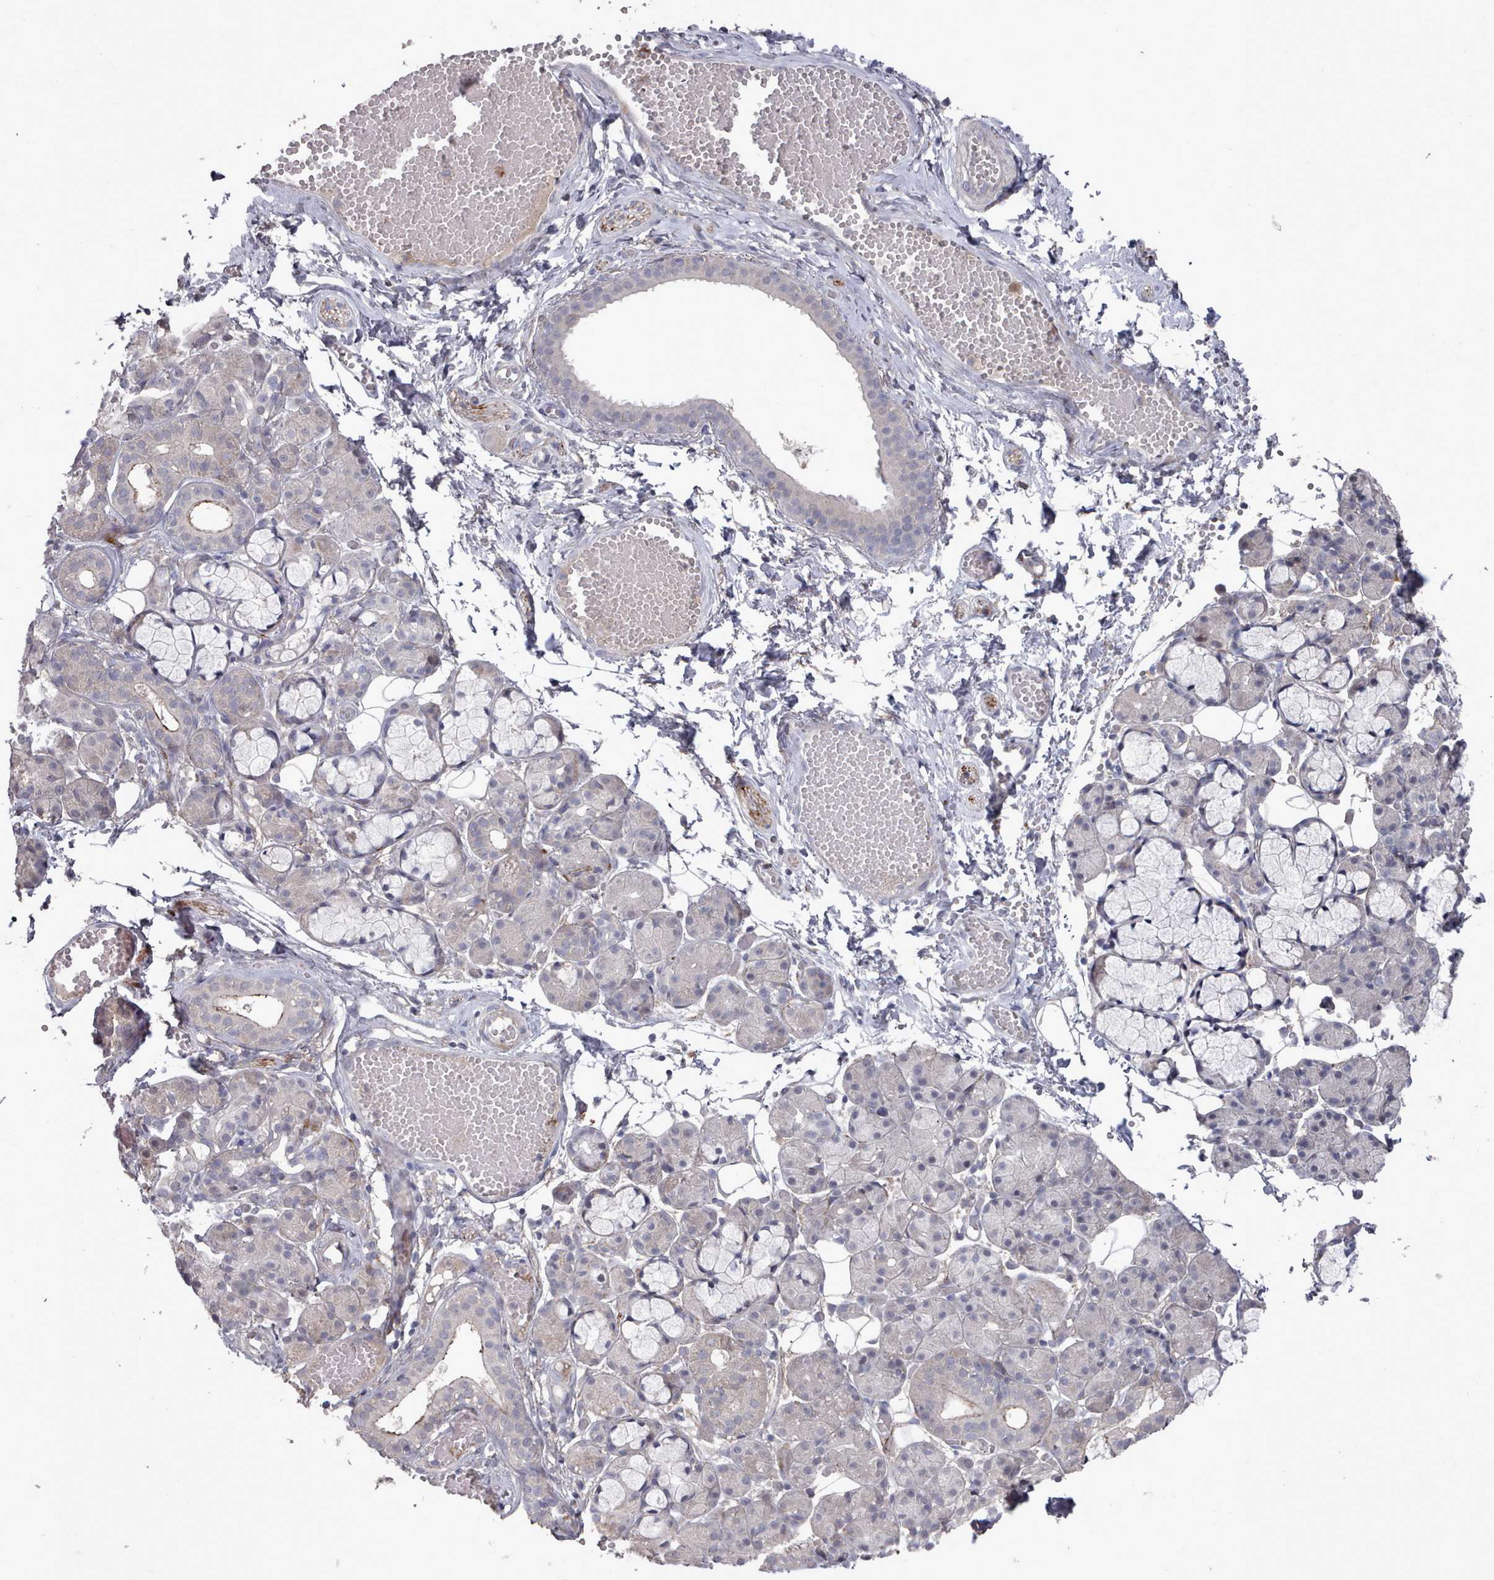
{"staining": {"intensity": "negative", "quantity": "none", "location": "none"}, "tissue": "salivary gland", "cell_type": "Glandular cells", "image_type": "normal", "snomed": [{"axis": "morphology", "description": "Normal tissue, NOS"}, {"axis": "topography", "description": "Salivary gland"}], "caption": "This is an immunohistochemistry histopathology image of unremarkable human salivary gland. There is no expression in glandular cells.", "gene": "COL8A2", "patient": {"sex": "male", "age": 63}}